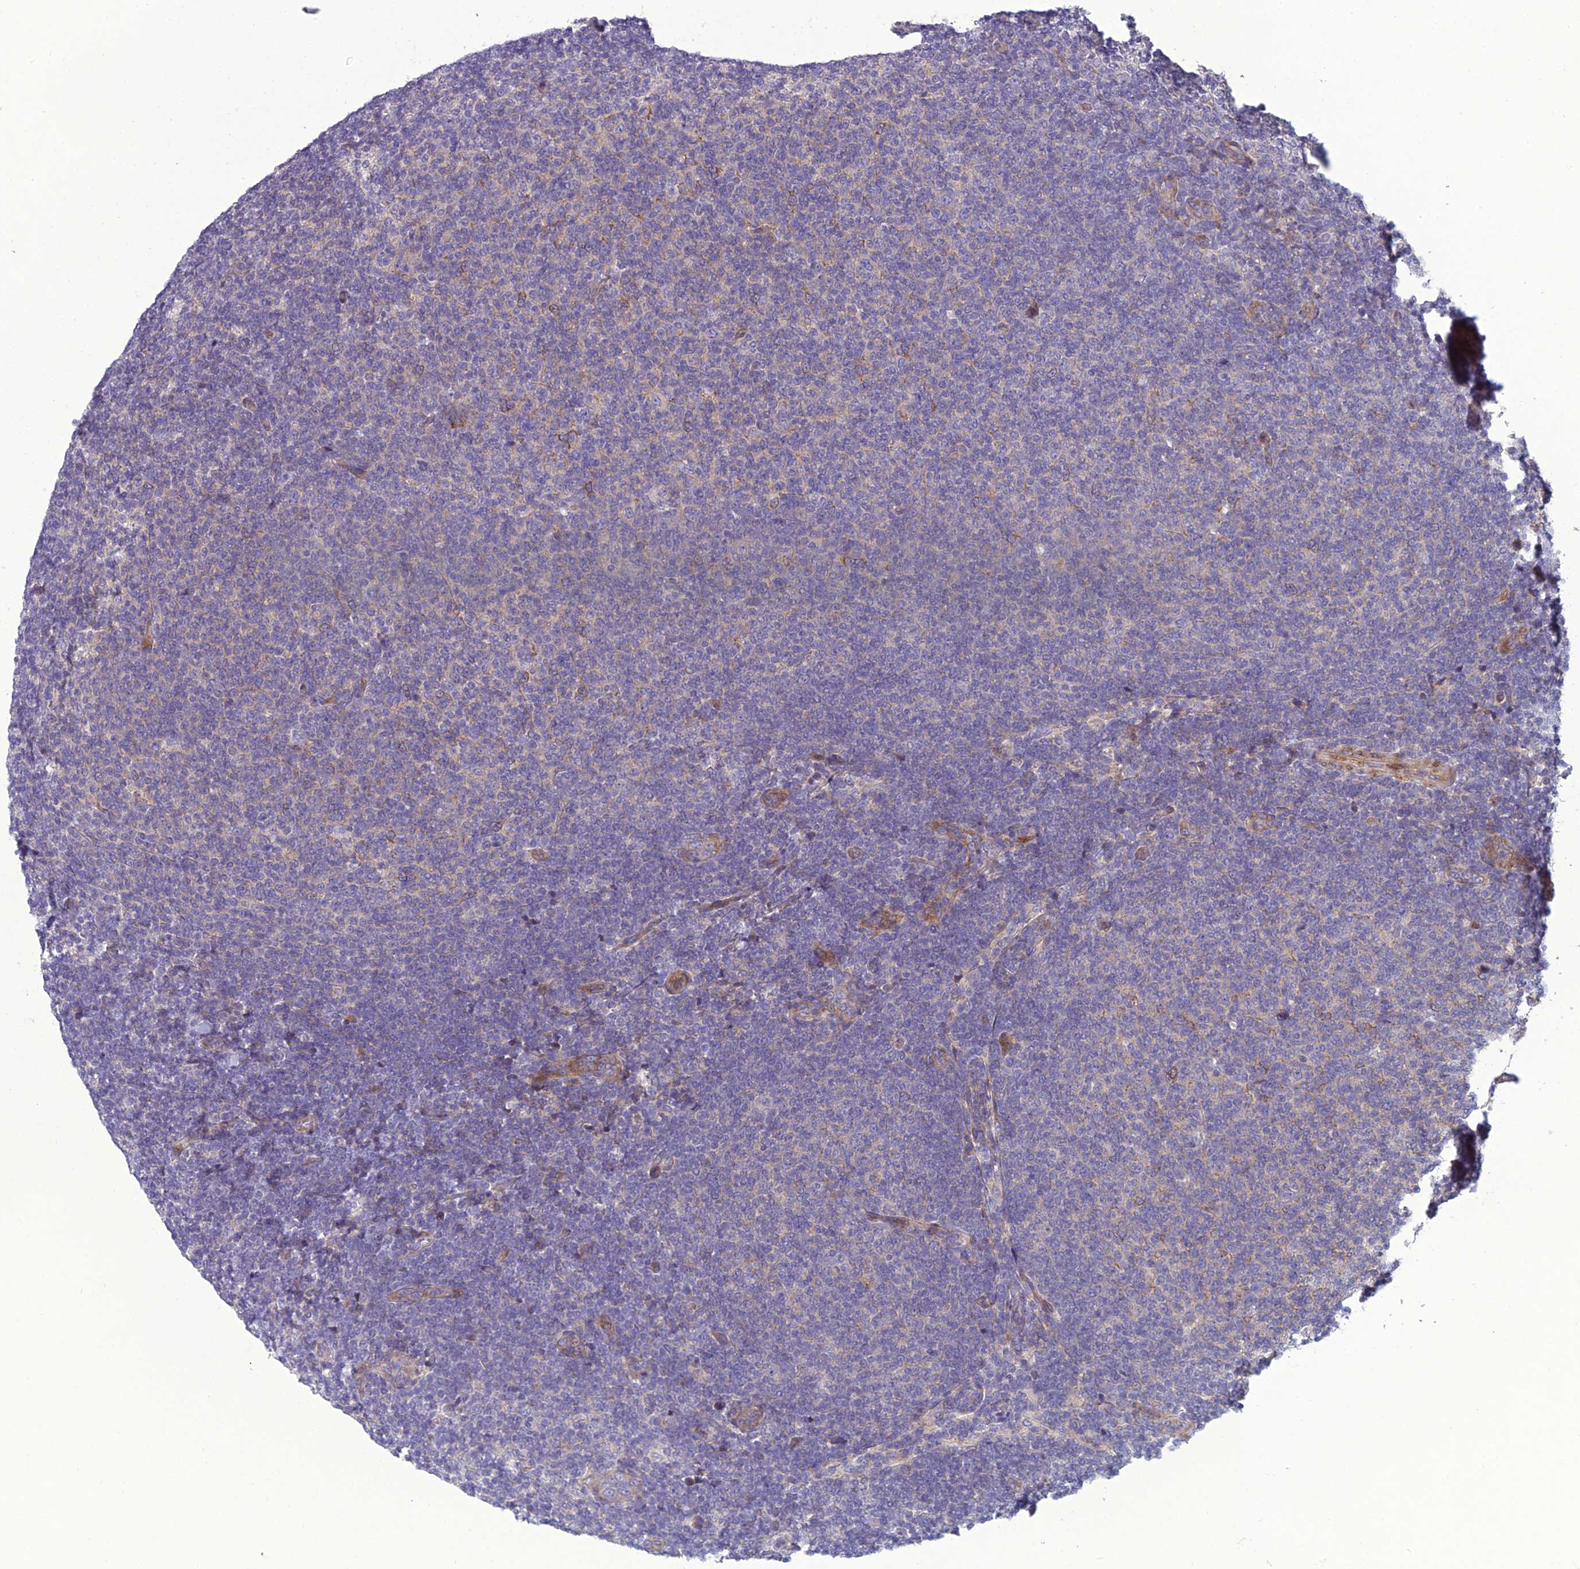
{"staining": {"intensity": "negative", "quantity": "none", "location": "none"}, "tissue": "lymphoma", "cell_type": "Tumor cells", "image_type": "cancer", "snomed": [{"axis": "morphology", "description": "Malignant lymphoma, non-Hodgkin's type, Low grade"}, {"axis": "topography", "description": "Lymph node"}], "caption": "A high-resolution micrograph shows immunohistochemistry (IHC) staining of lymphoma, which demonstrates no significant staining in tumor cells.", "gene": "ADIPOR2", "patient": {"sex": "male", "age": 66}}